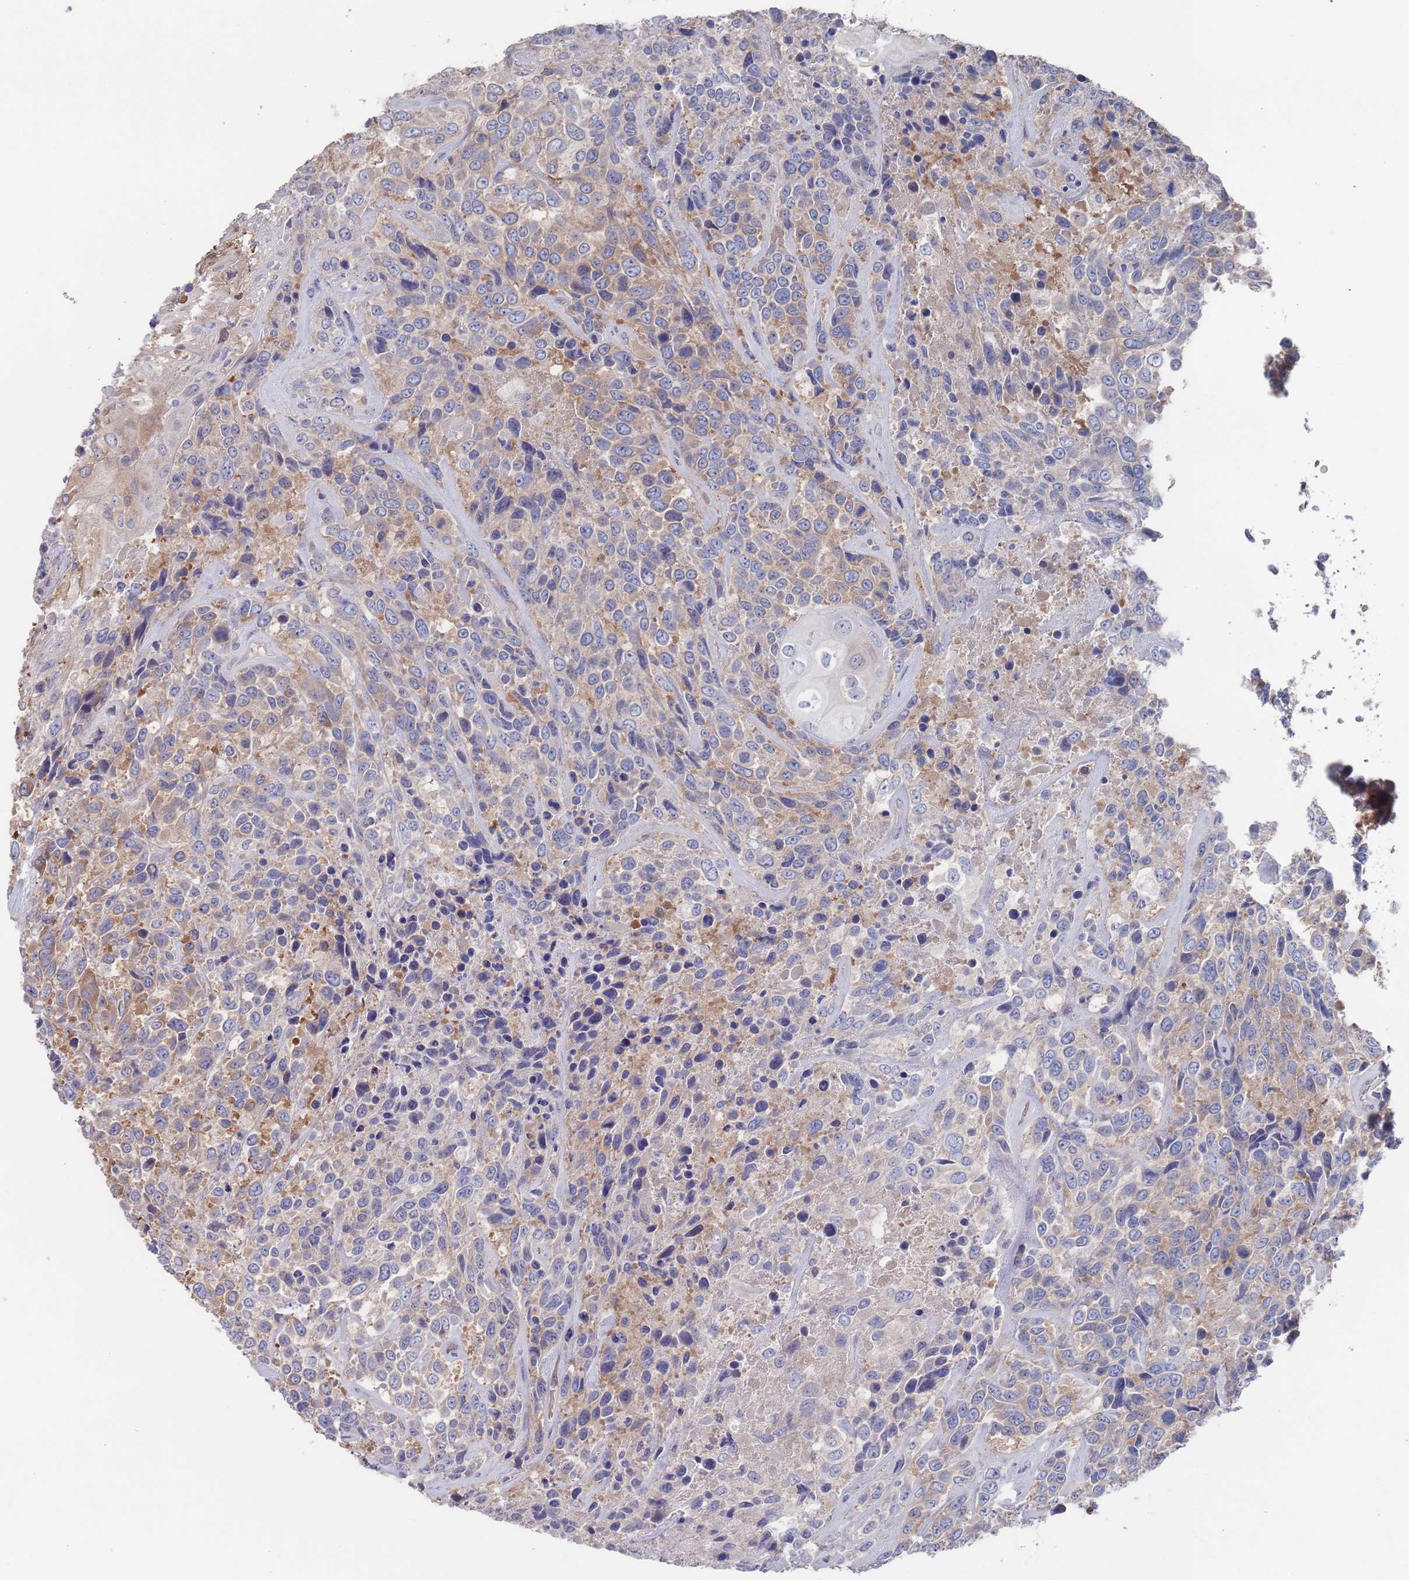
{"staining": {"intensity": "moderate", "quantity": "<25%", "location": "cytoplasmic/membranous"}, "tissue": "urothelial cancer", "cell_type": "Tumor cells", "image_type": "cancer", "snomed": [{"axis": "morphology", "description": "Urothelial carcinoma, High grade"}, {"axis": "topography", "description": "Urinary bladder"}], "caption": "This image displays urothelial cancer stained with immunohistochemistry to label a protein in brown. The cytoplasmic/membranous of tumor cells show moderate positivity for the protein. Nuclei are counter-stained blue.", "gene": "TMCO3", "patient": {"sex": "female", "age": 70}}